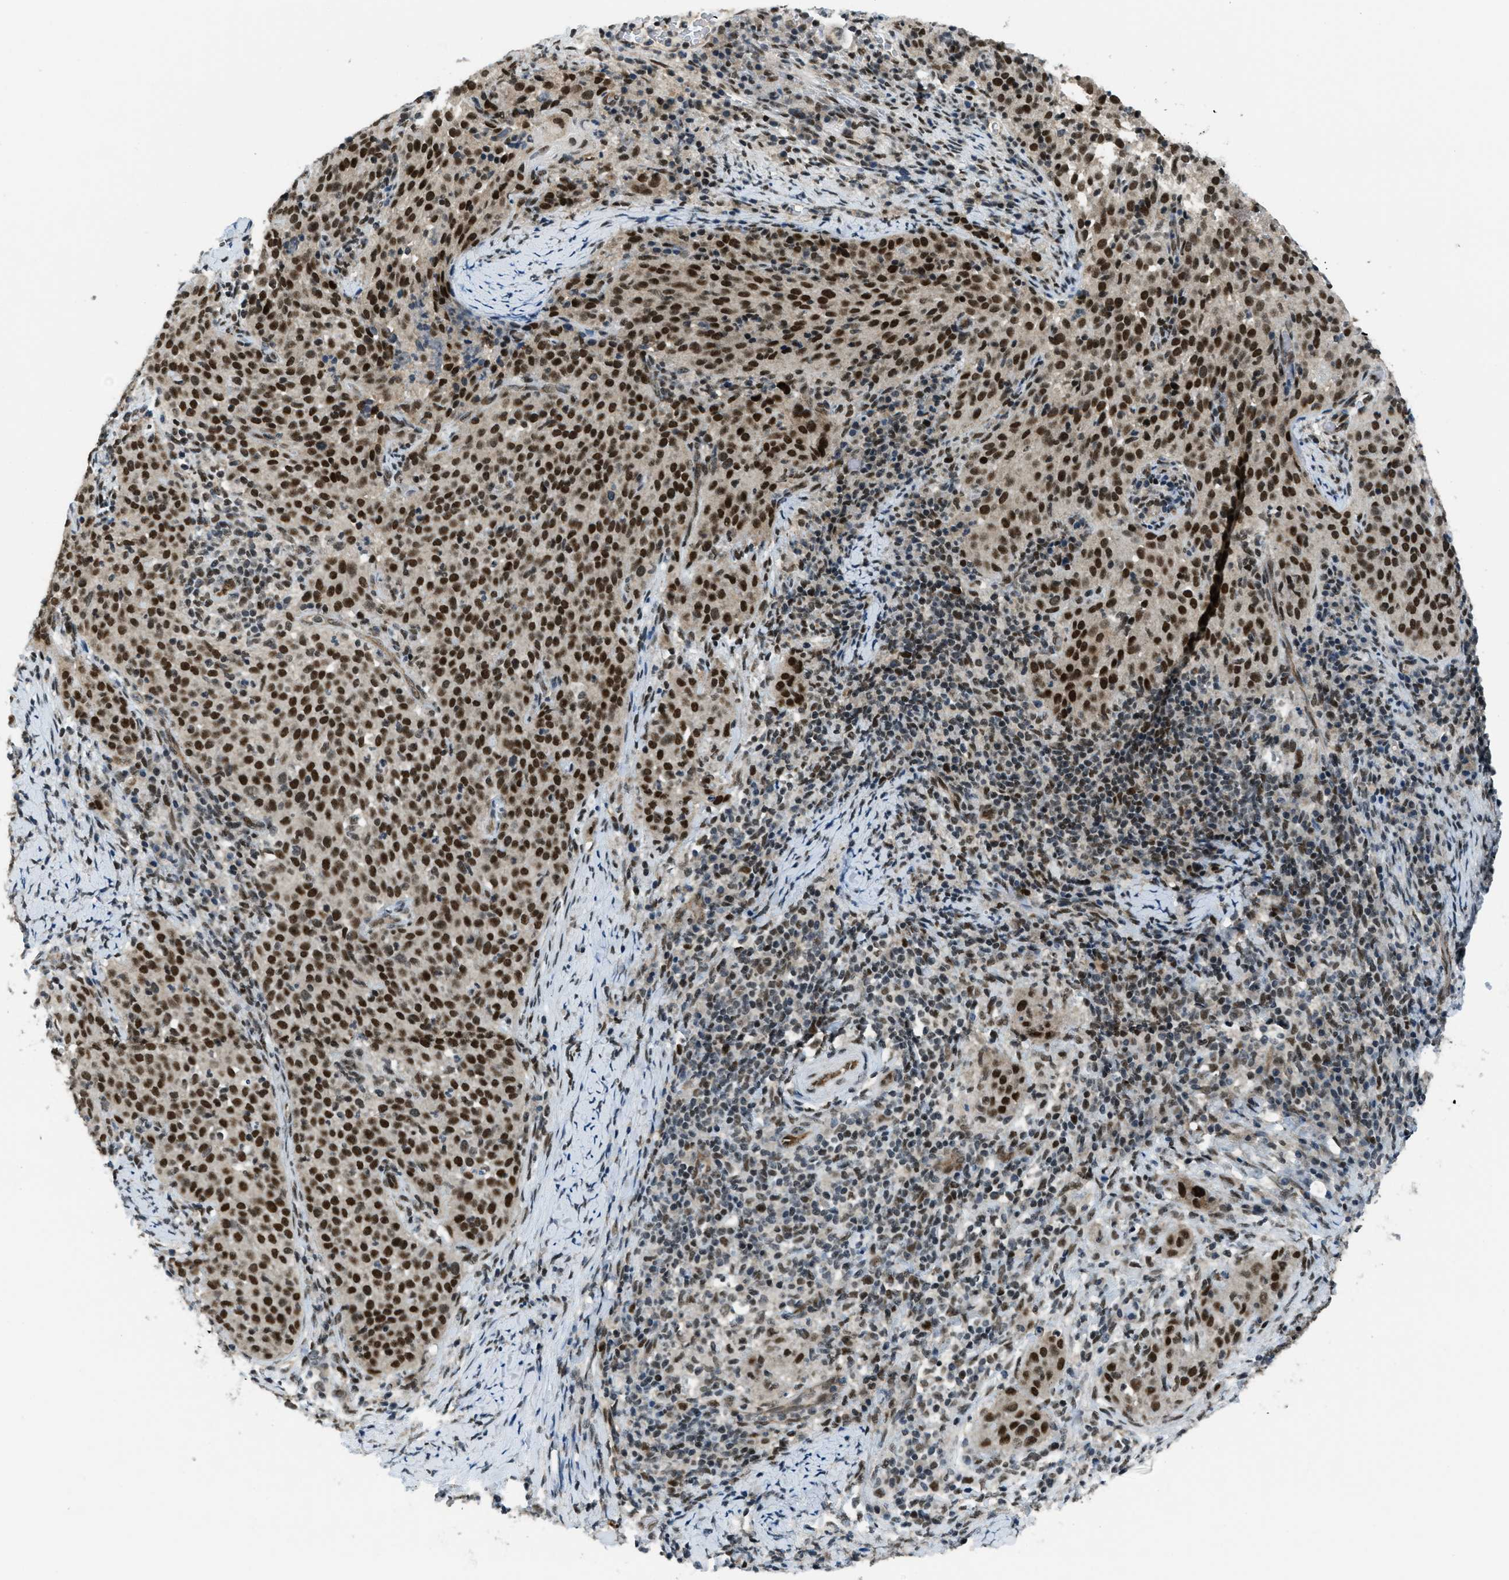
{"staining": {"intensity": "strong", "quantity": ">75%", "location": "nuclear"}, "tissue": "cervical cancer", "cell_type": "Tumor cells", "image_type": "cancer", "snomed": [{"axis": "morphology", "description": "Squamous cell carcinoma, NOS"}, {"axis": "topography", "description": "Cervix"}], "caption": "Cervical squamous cell carcinoma stained with IHC shows strong nuclear expression in about >75% of tumor cells.", "gene": "KLF6", "patient": {"sex": "female", "age": 51}}